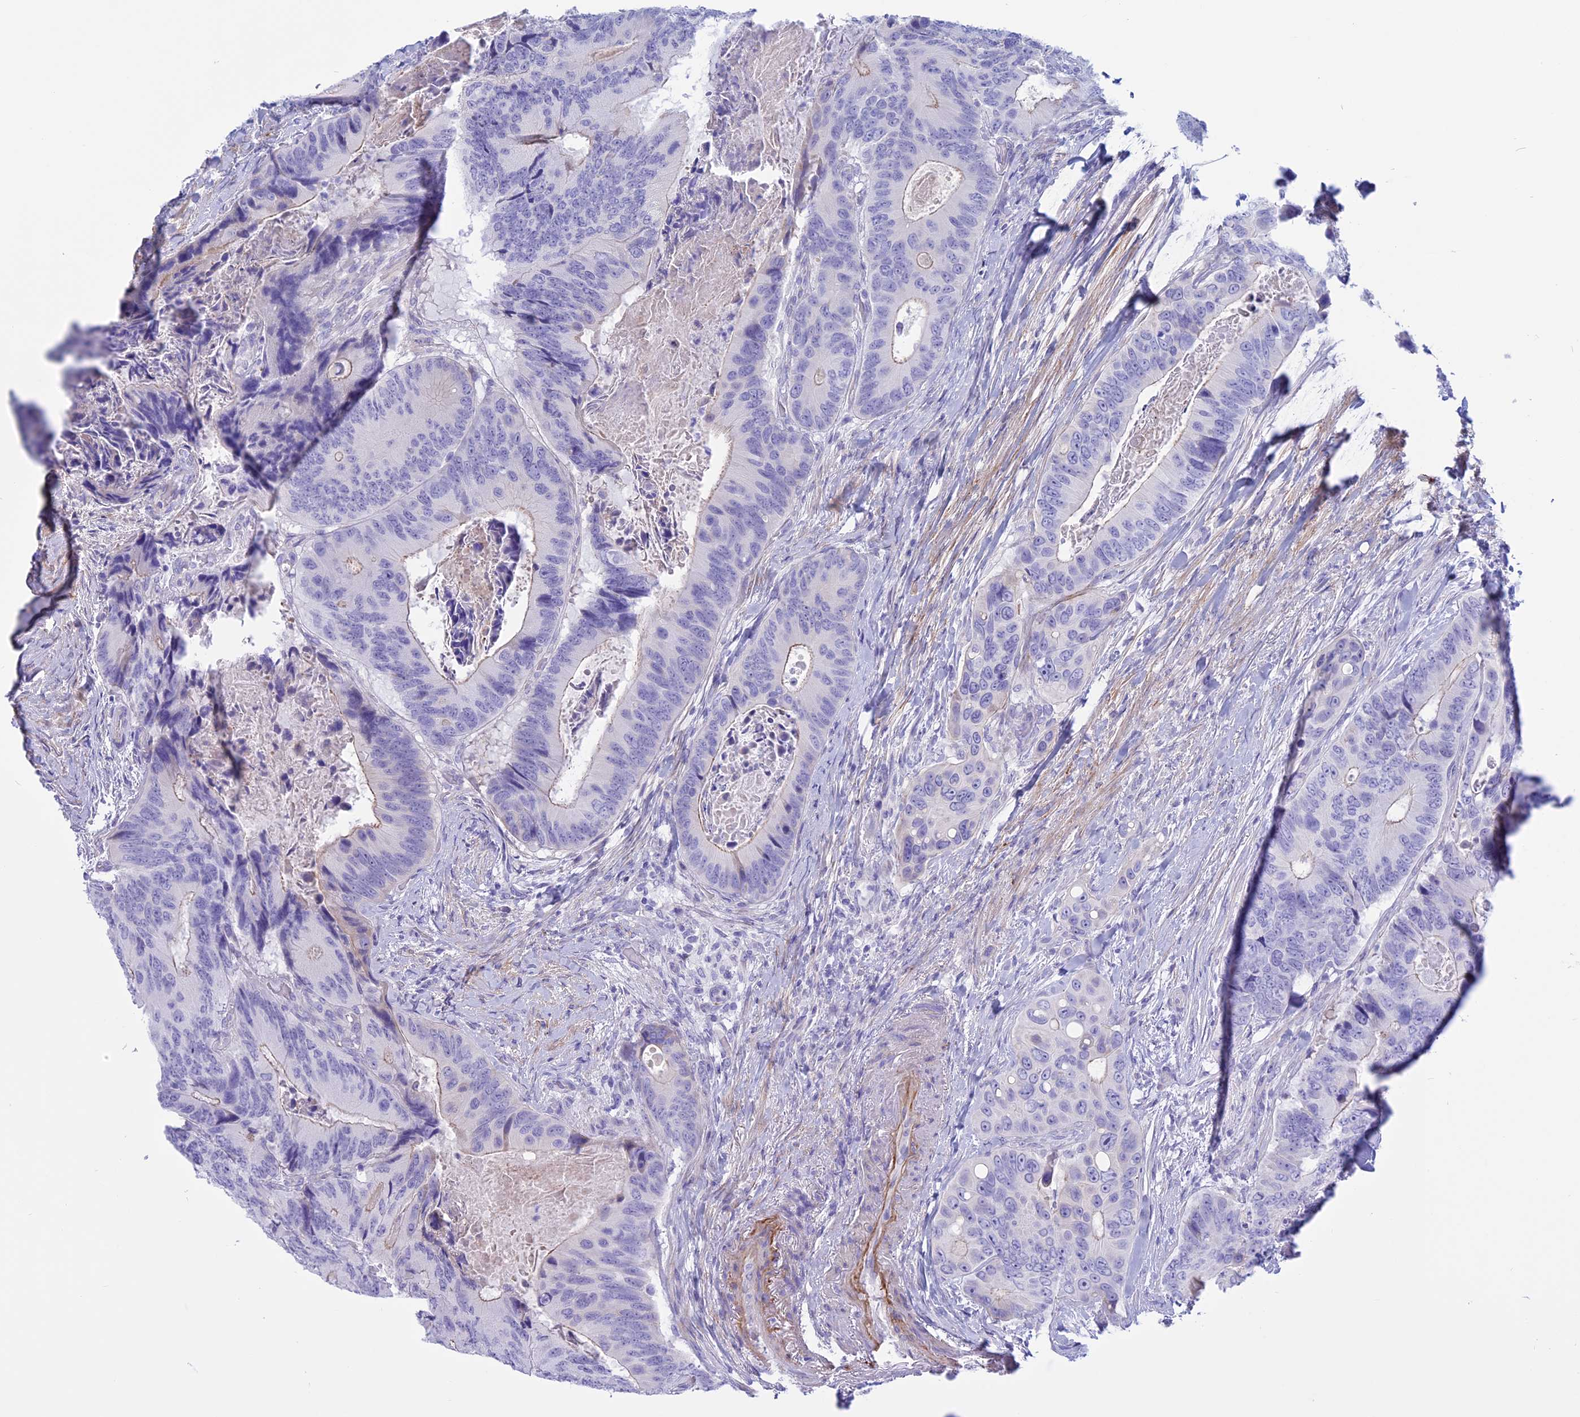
{"staining": {"intensity": "negative", "quantity": "none", "location": "none"}, "tissue": "colorectal cancer", "cell_type": "Tumor cells", "image_type": "cancer", "snomed": [{"axis": "morphology", "description": "Adenocarcinoma, NOS"}, {"axis": "topography", "description": "Colon"}], "caption": "Adenocarcinoma (colorectal) stained for a protein using IHC demonstrates no staining tumor cells.", "gene": "SPHKAP", "patient": {"sex": "male", "age": 84}}